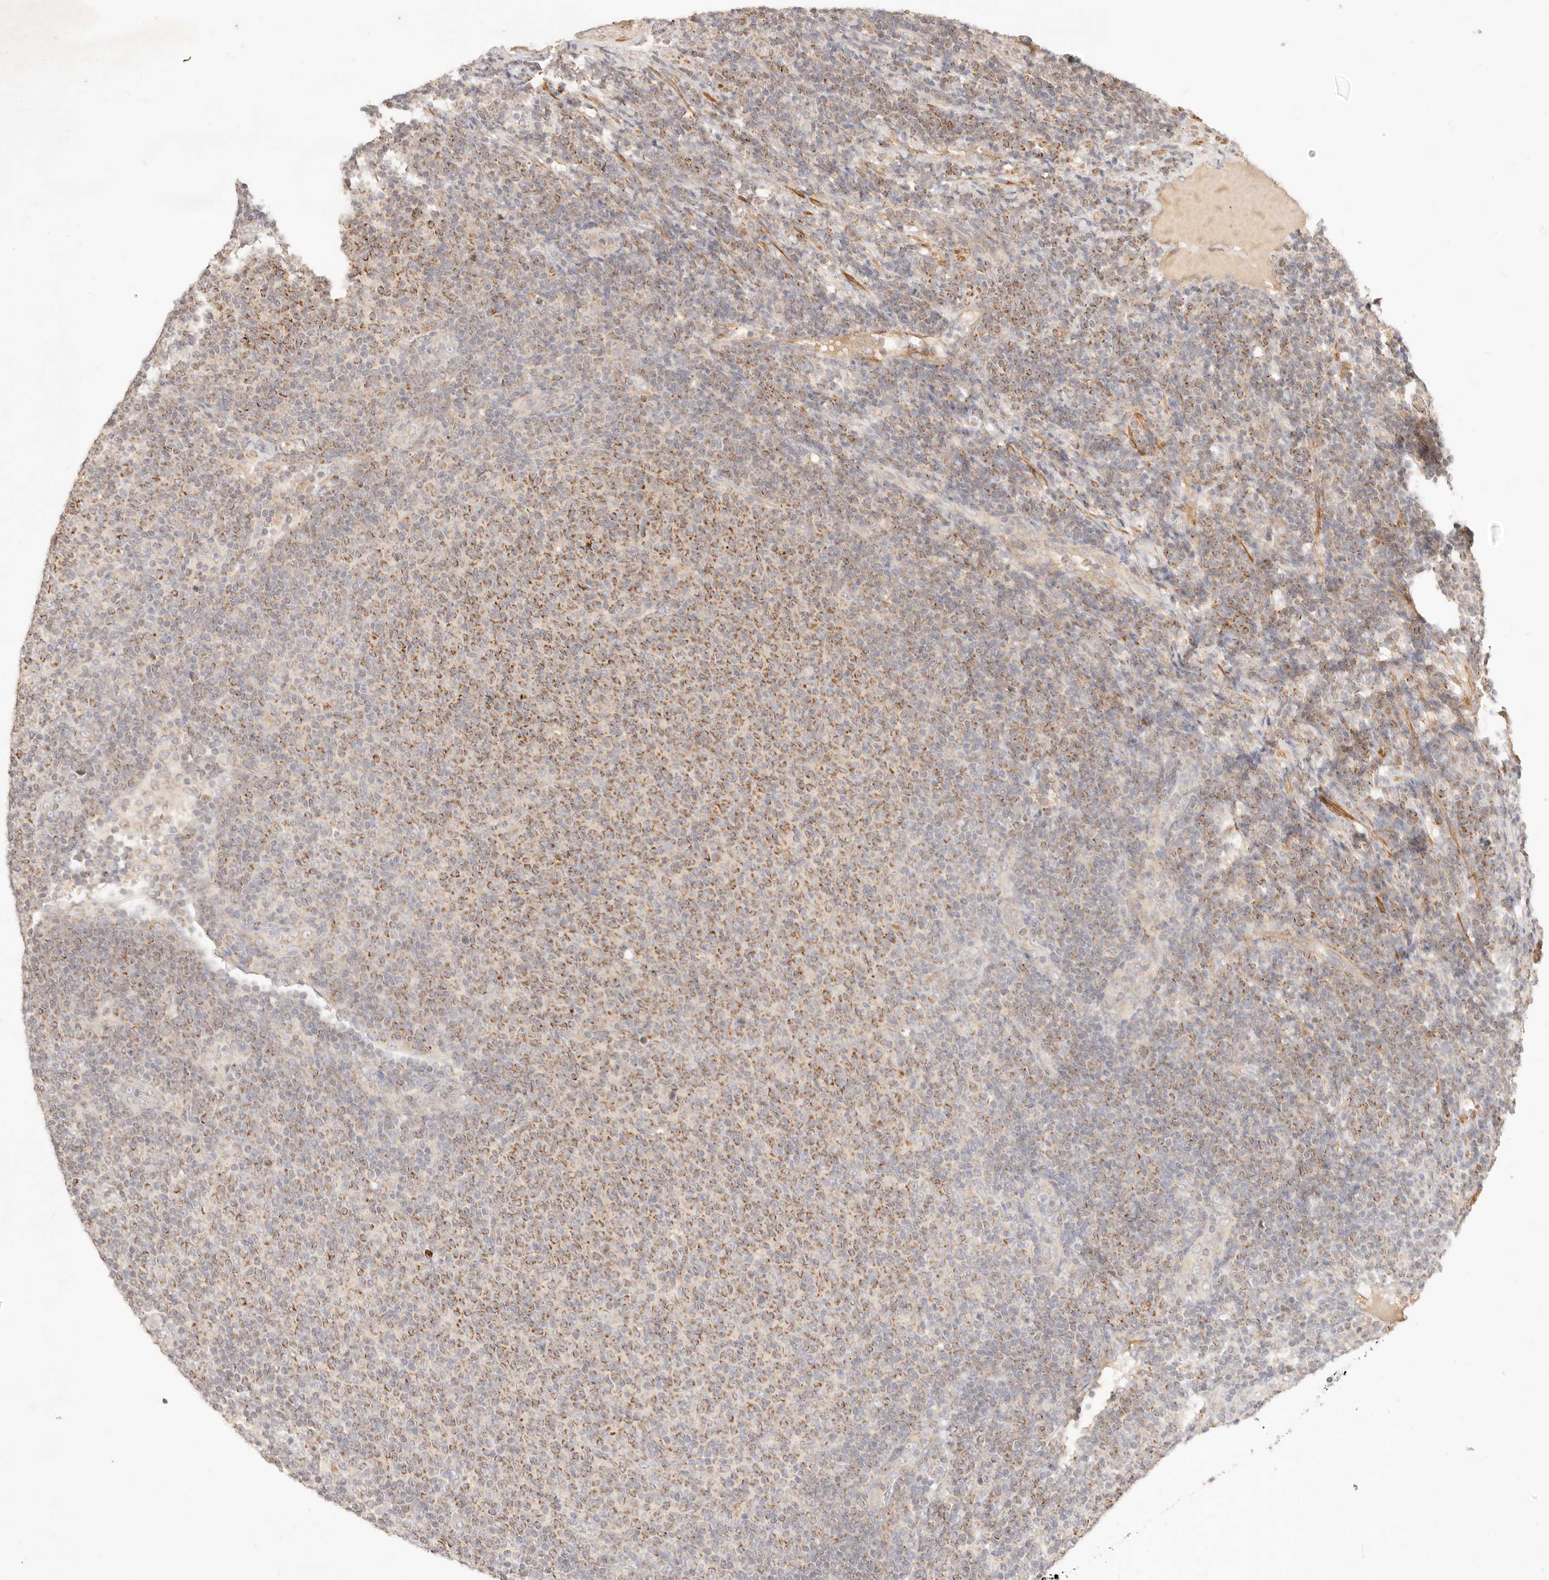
{"staining": {"intensity": "moderate", "quantity": ">75%", "location": "cytoplasmic/membranous"}, "tissue": "lymphoma", "cell_type": "Tumor cells", "image_type": "cancer", "snomed": [{"axis": "morphology", "description": "Malignant lymphoma, non-Hodgkin's type, Low grade"}, {"axis": "topography", "description": "Lymph node"}], "caption": "Protein staining of lymphoma tissue demonstrates moderate cytoplasmic/membranous positivity in approximately >75% of tumor cells.", "gene": "RUBCNL", "patient": {"sex": "male", "age": 66}}